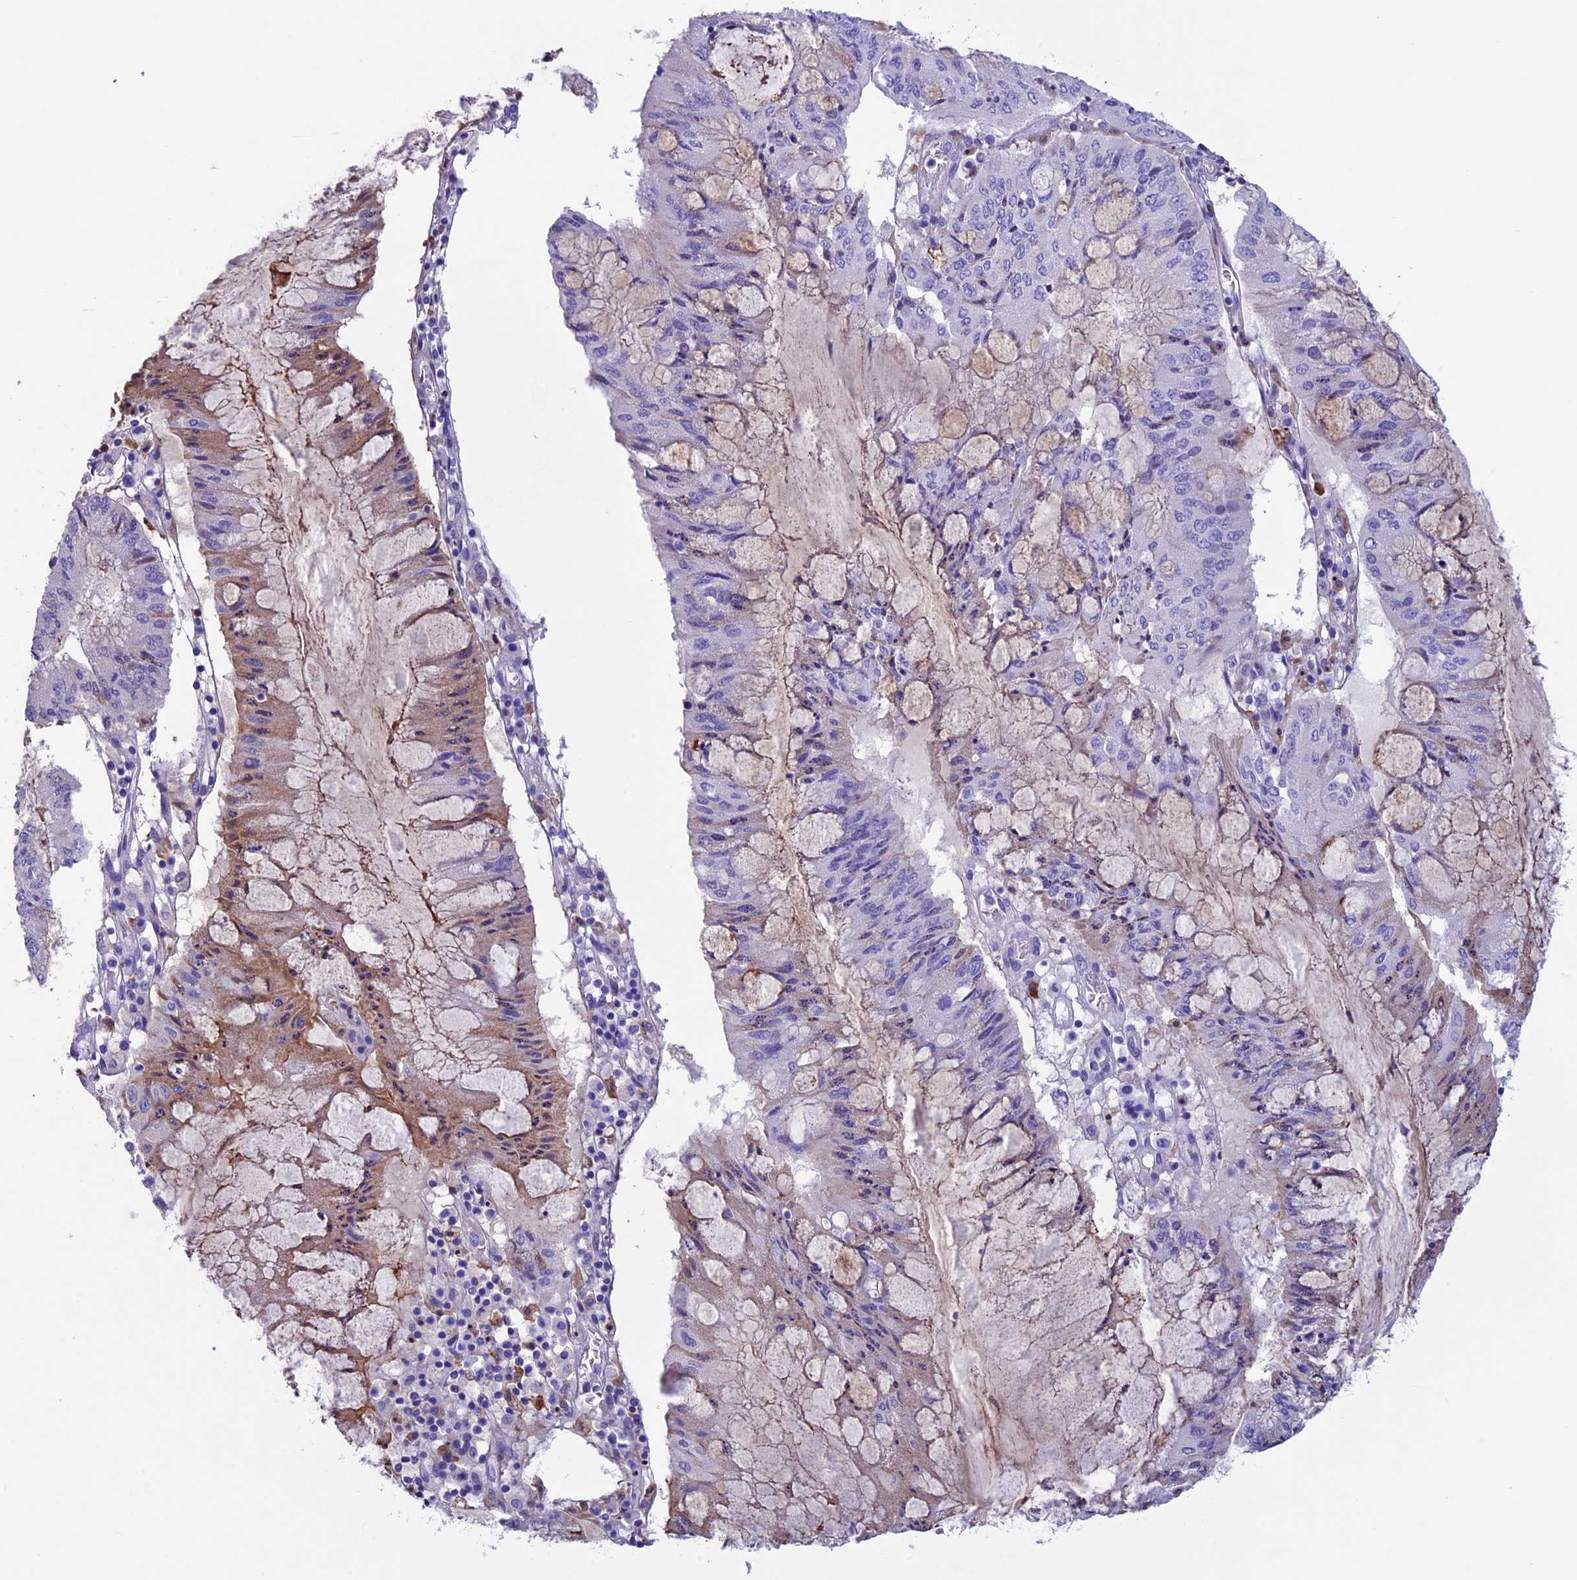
{"staining": {"intensity": "weak", "quantity": "25%-75%", "location": "cytoplasmic/membranous"}, "tissue": "pancreatic cancer", "cell_type": "Tumor cells", "image_type": "cancer", "snomed": [{"axis": "morphology", "description": "Adenocarcinoma, NOS"}, {"axis": "topography", "description": "Pancreas"}], "caption": "DAB immunohistochemical staining of human pancreatic adenocarcinoma reveals weak cytoplasmic/membranous protein expression in approximately 25%-75% of tumor cells.", "gene": "IGSF6", "patient": {"sex": "female", "age": 50}}